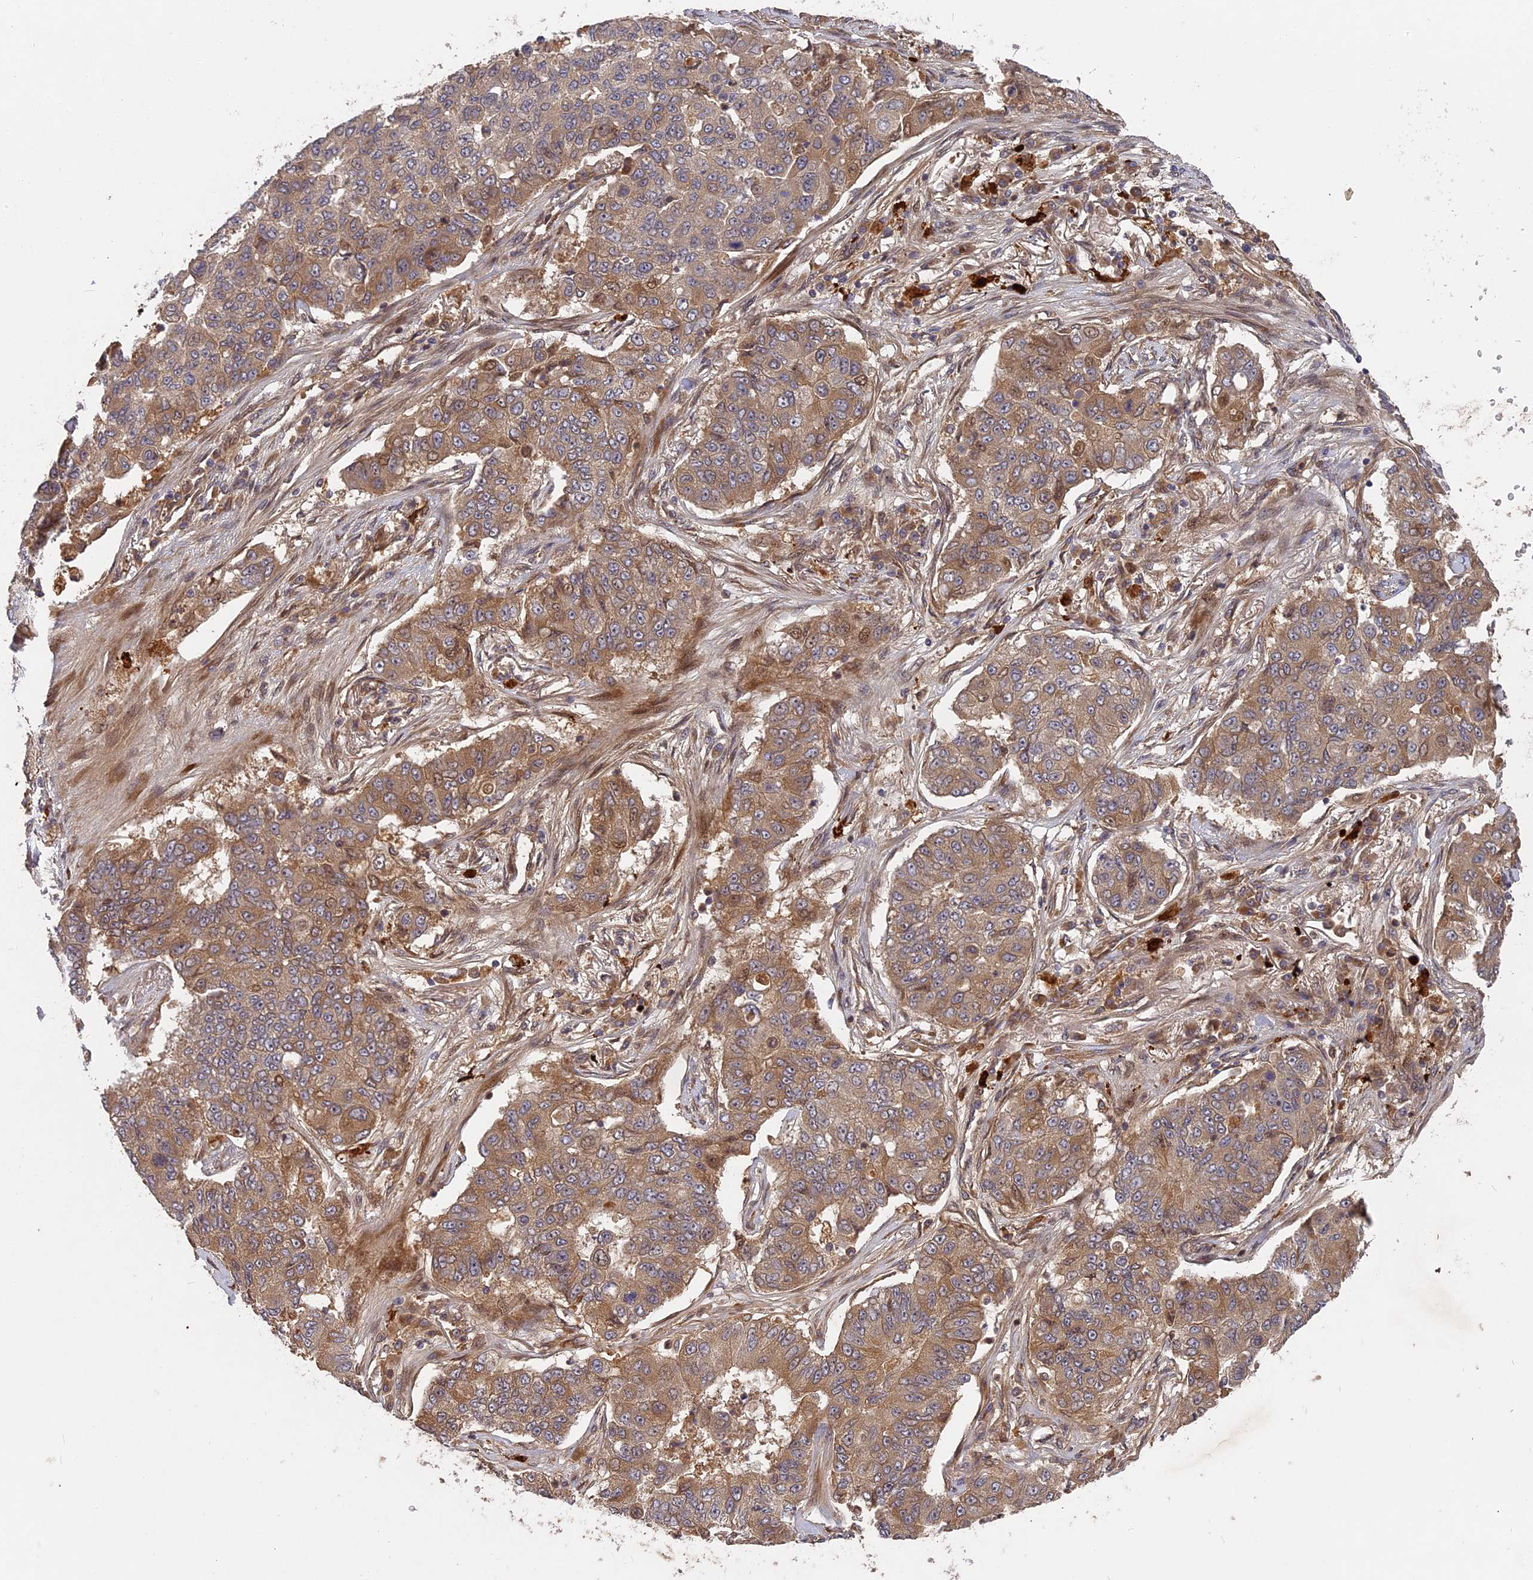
{"staining": {"intensity": "moderate", "quantity": "<25%", "location": "cytoplasmic/membranous"}, "tissue": "lung cancer", "cell_type": "Tumor cells", "image_type": "cancer", "snomed": [{"axis": "morphology", "description": "Squamous cell carcinoma, NOS"}, {"axis": "topography", "description": "Lung"}], "caption": "Tumor cells reveal low levels of moderate cytoplasmic/membranous expression in about <25% of cells in human lung cancer. Immunohistochemistry (ihc) stains the protein in brown and the nuclei are stained blue.", "gene": "TMUB2", "patient": {"sex": "male", "age": 74}}